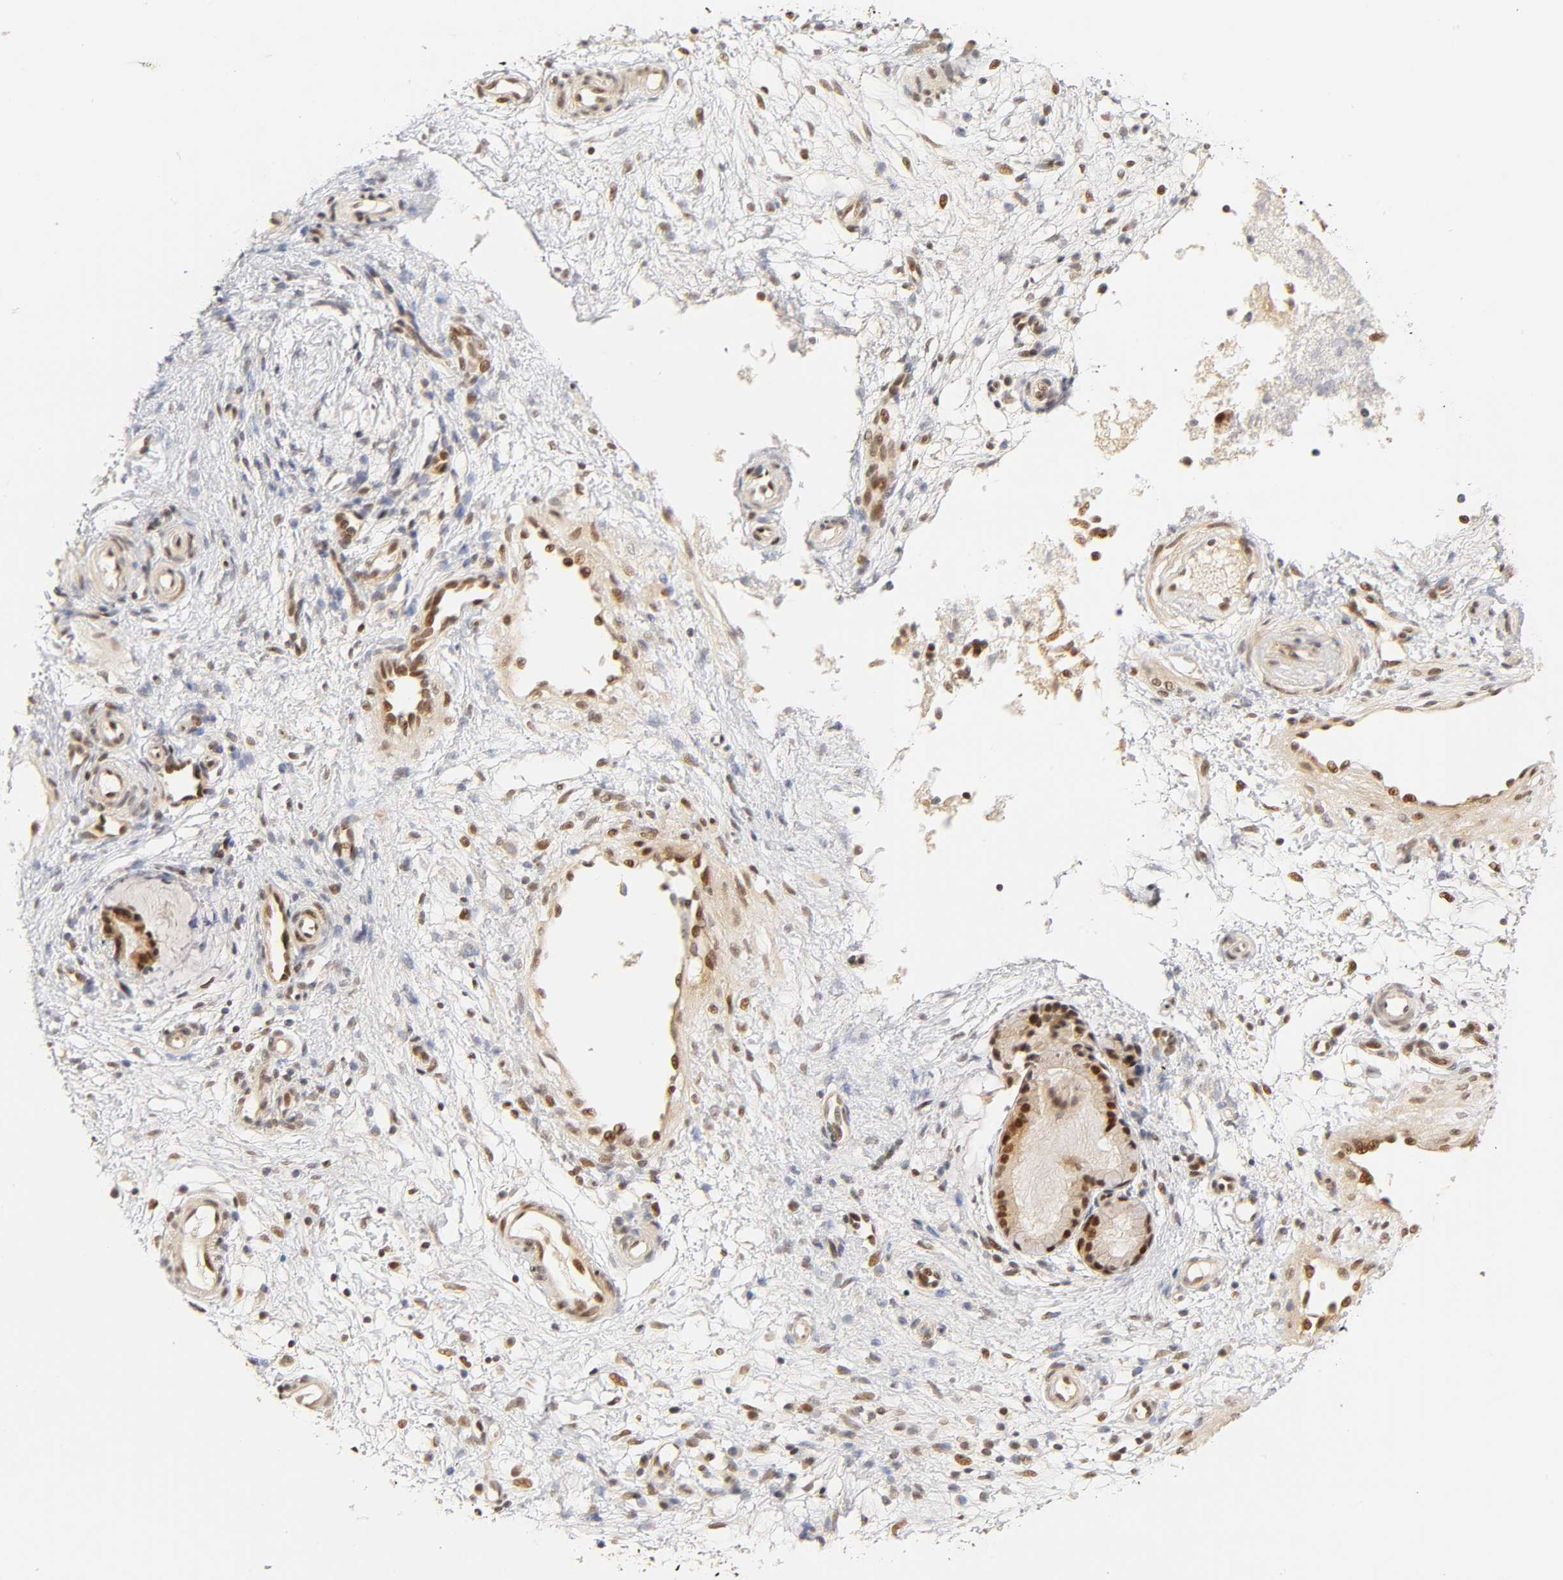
{"staining": {"intensity": "moderate", "quantity": ">75%", "location": "cytoplasmic/membranous,nuclear"}, "tissue": "nasopharynx", "cell_type": "Respiratory epithelial cells", "image_type": "normal", "snomed": [{"axis": "morphology", "description": "Normal tissue, NOS"}, {"axis": "topography", "description": "Nasopharynx"}], "caption": "IHC image of unremarkable nasopharynx stained for a protein (brown), which displays medium levels of moderate cytoplasmic/membranous,nuclear staining in about >75% of respiratory epithelial cells.", "gene": "TAF10", "patient": {"sex": "male", "age": 21}}